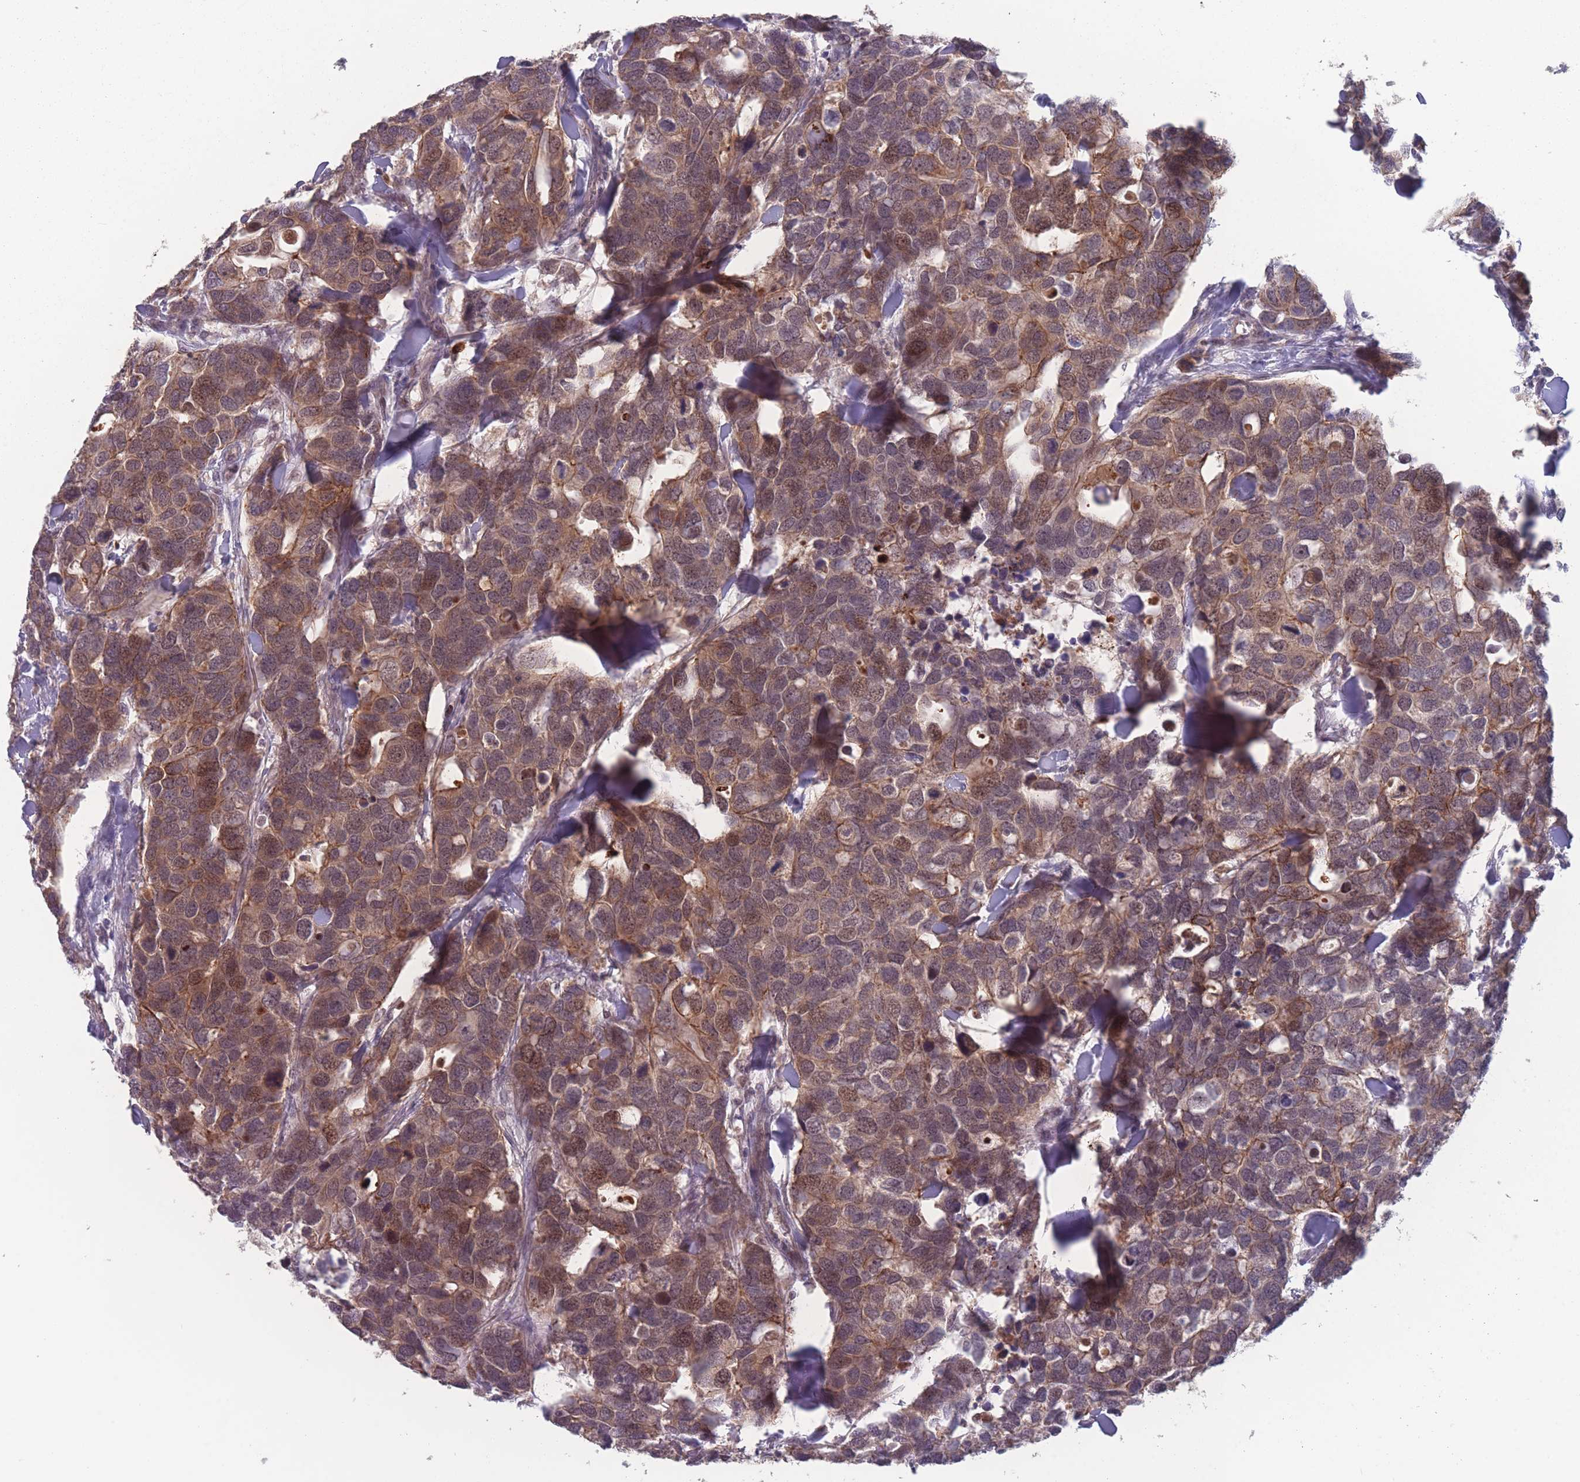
{"staining": {"intensity": "moderate", "quantity": ">75%", "location": "cytoplasmic/membranous,nuclear"}, "tissue": "breast cancer", "cell_type": "Tumor cells", "image_type": "cancer", "snomed": [{"axis": "morphology", "description": "Duct carcinoma"}, {"axis": "topography", "description": "Breast"}], "caption": "Immunohistochemistry (IHC) (DAB (3,3'-diaminobenzidine)) staining of human breast cancer (infiltrating ductal carcinoma) exhibits moderate cytoplasmic/membranous and nuclear protein positivity in approximately >75% of tumor cells.", "gene": "TMEM232", "patient": {"sex": "female", "age": 83}}